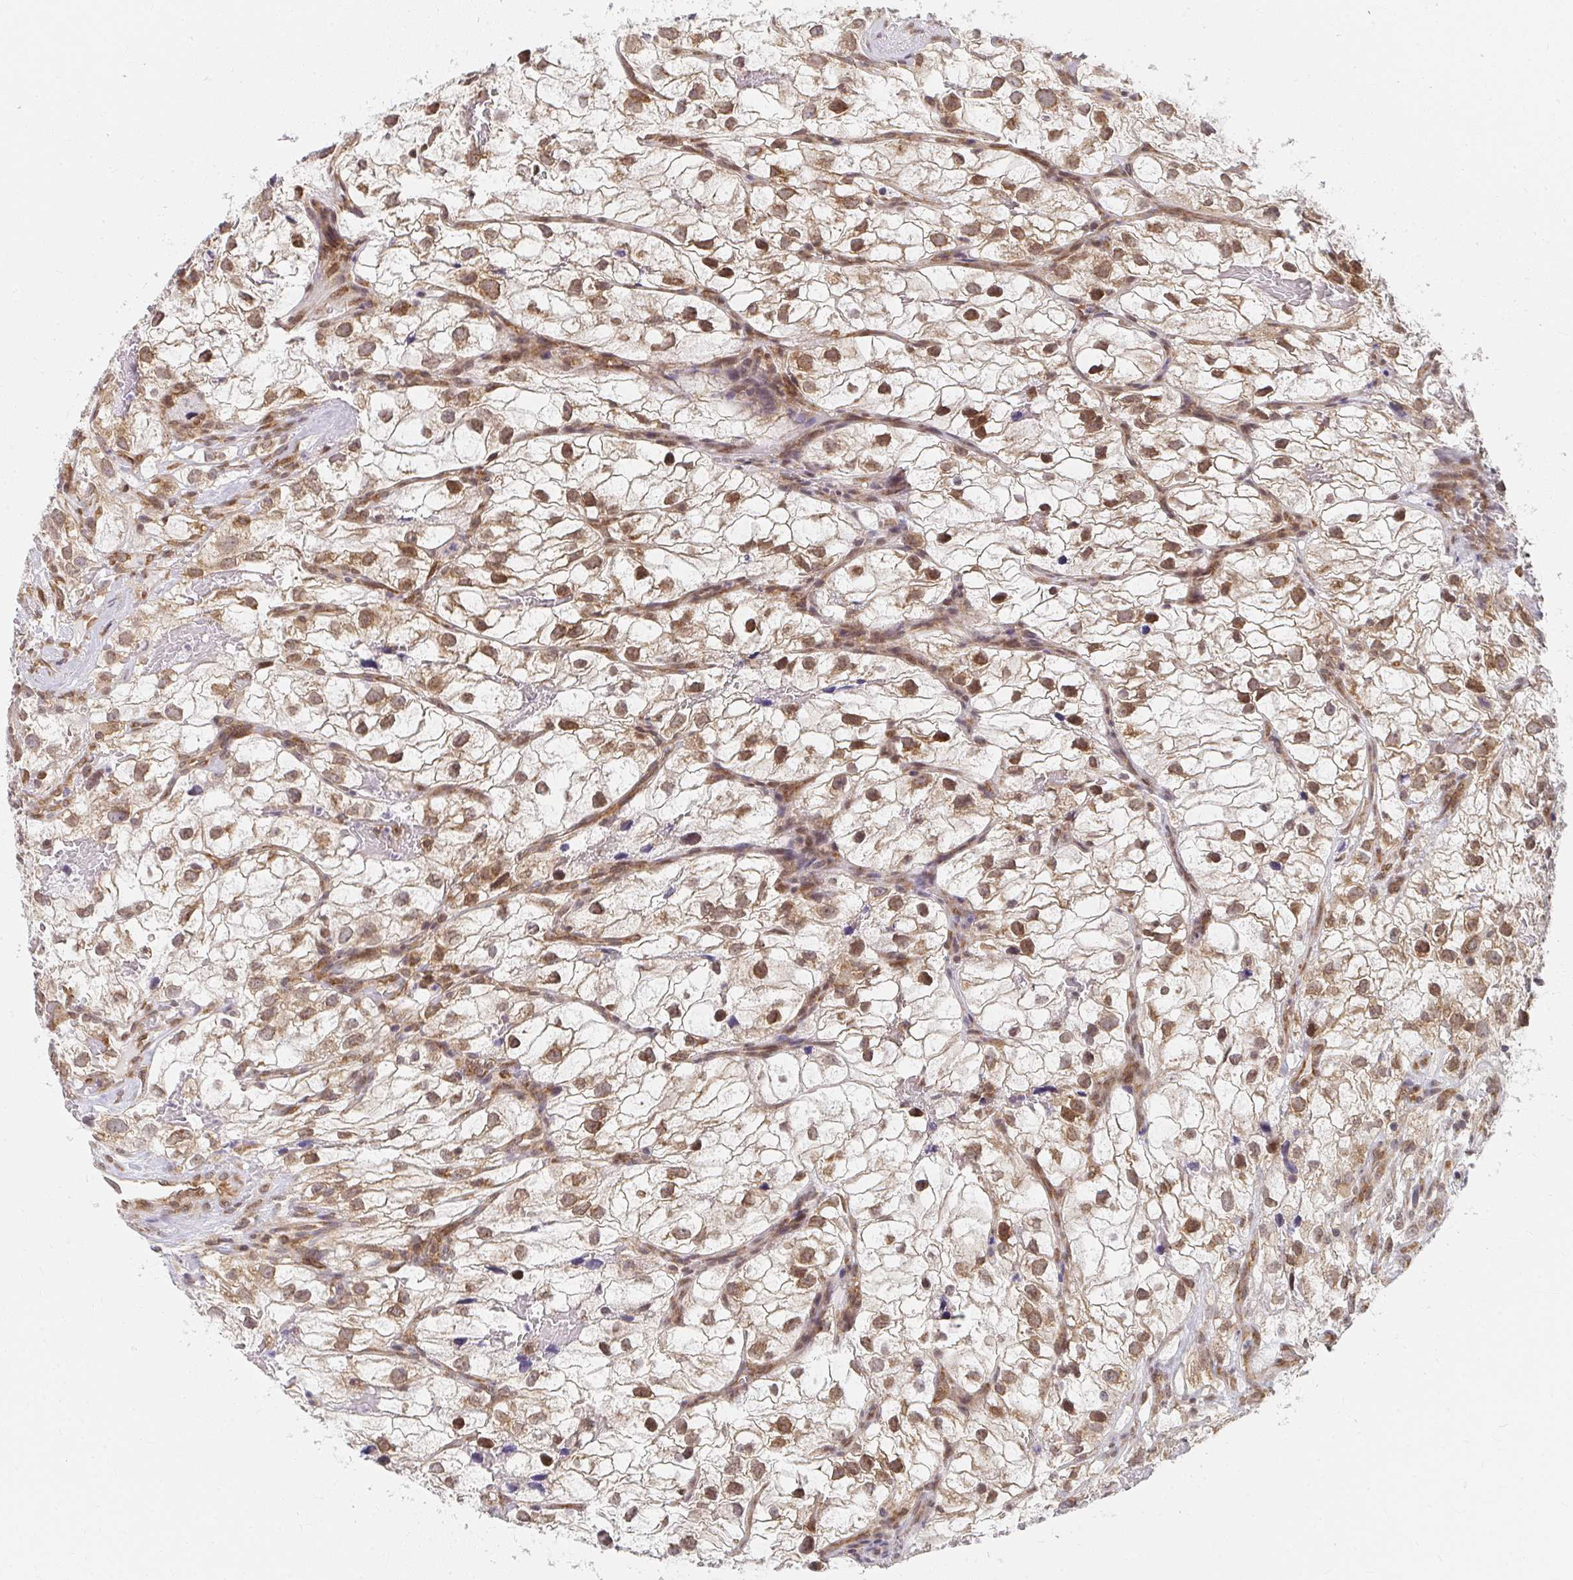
{"staining": {"intensity": "moderate", "quantity": ">75%", "location": "cytoplasmic/membranous,nuclear"}, "tissue": "renal cancer", "cell_type": "Tumor cells", "image_type": "cancer", "snomed": [{"axis": "morphology", "description": "Adenocarcinoma, NOS"}, {"axis": "topography", "description": "Kidney"}], "caption": "The immunohistochemical stain shows moderate cytoplasmic/membranous and nuclear staining in tumor cells of adenocarcinoma (renal) tissue.", "gene": "SYNCRIP", "patient": {"sex": "male", "age": 59}}